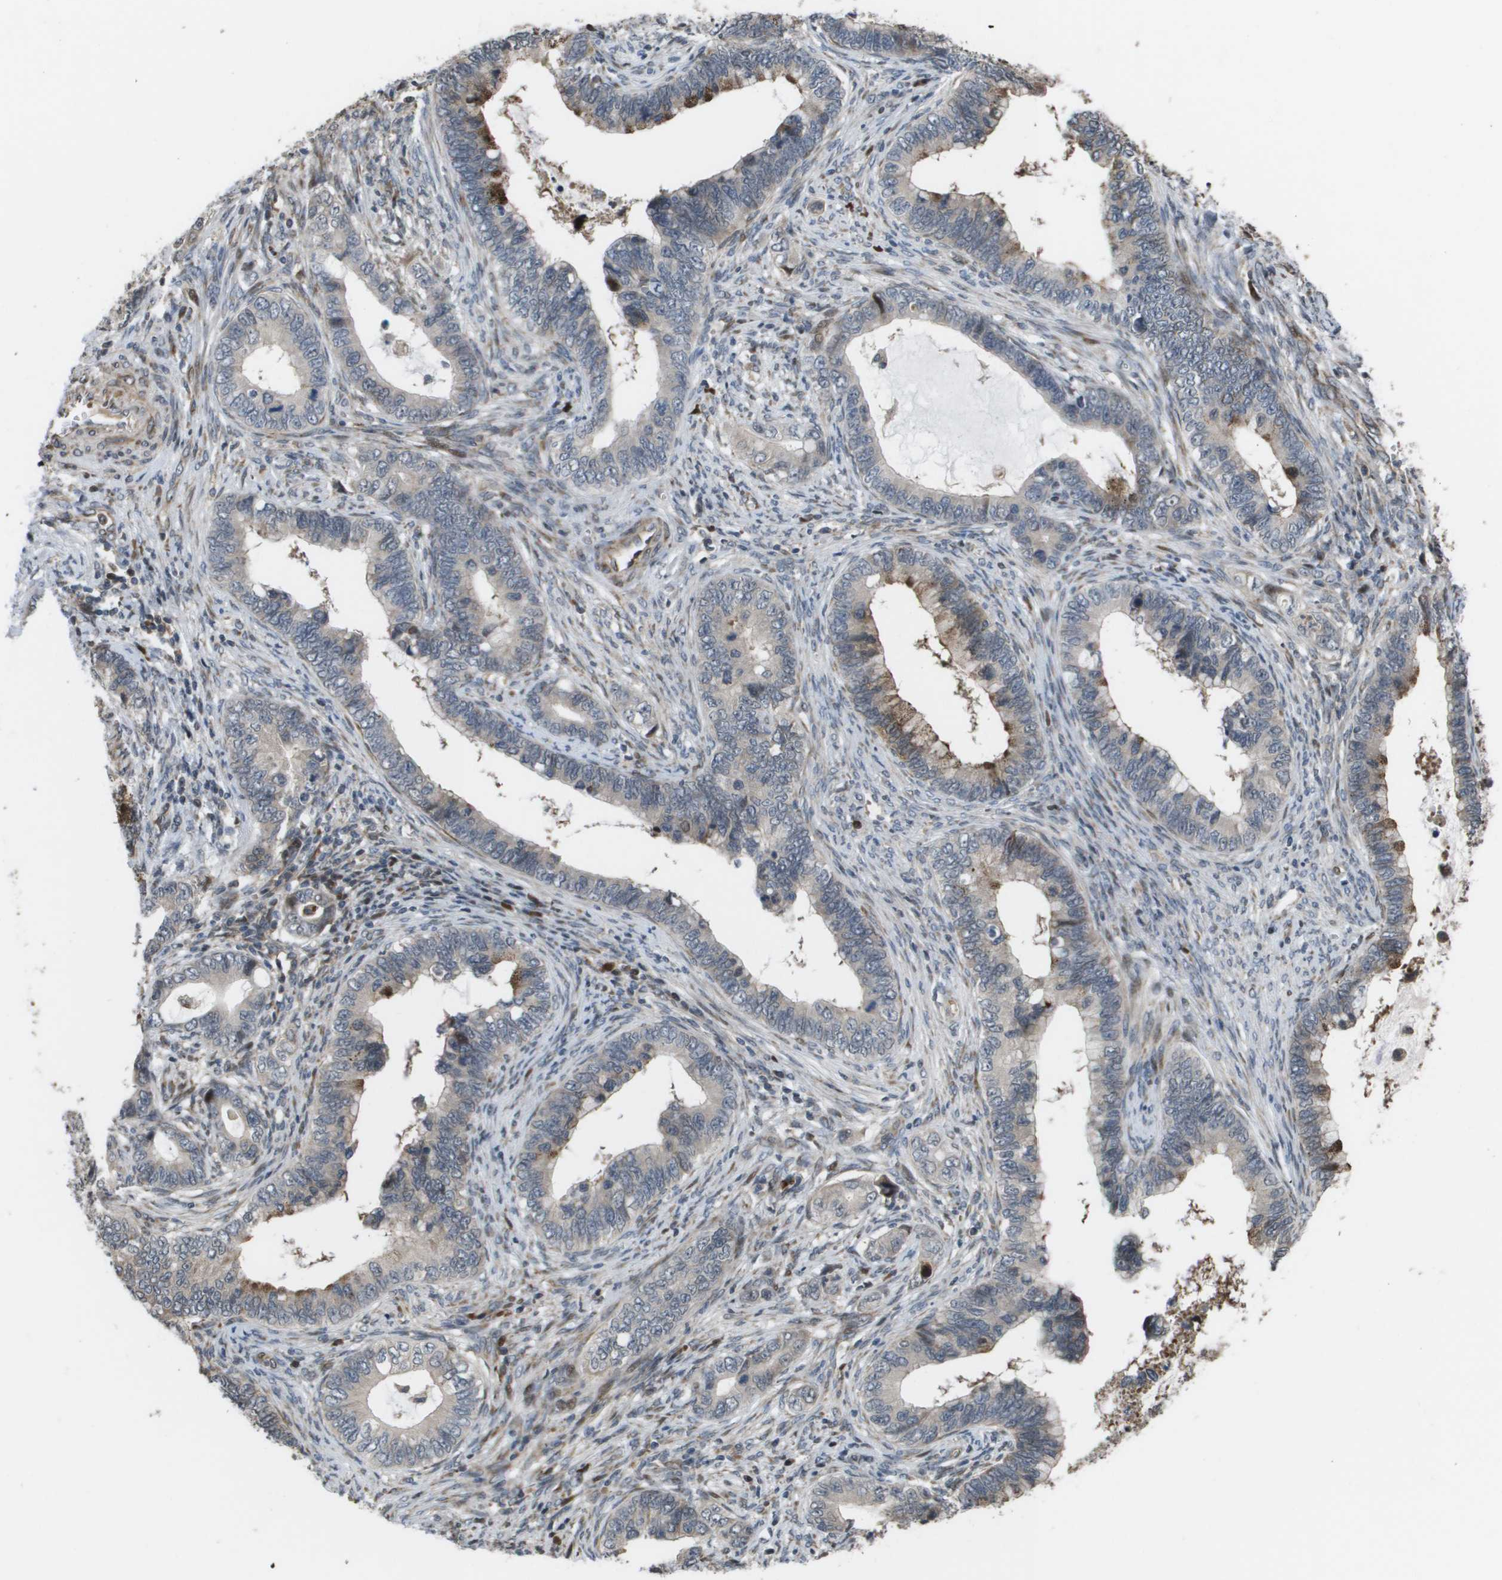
{"staining": {"intensity": "strong", "quantity": "<25%", "location": "nuclear"}, "tissue": "cervical cancer", "cell_type": "Tumor cells", "image_type": "cancer", "snomed": [{"axis": "morphology", "description": "Adenocarcinoma, NOS"}, {"axis": "topography", "description": "Cervix"}], "caption": "High-magnification brightfield microscopy of cervical cancer stained with DAB (3,3'-diaminobenzidine) (brown) and counterstained with hematoxylin (blue). tumor cells exhibit strong nuclear staining is present in approximately<25% of cells.", "gene": "AXIN2", "patient": {"sex": "female", "age": 44}}